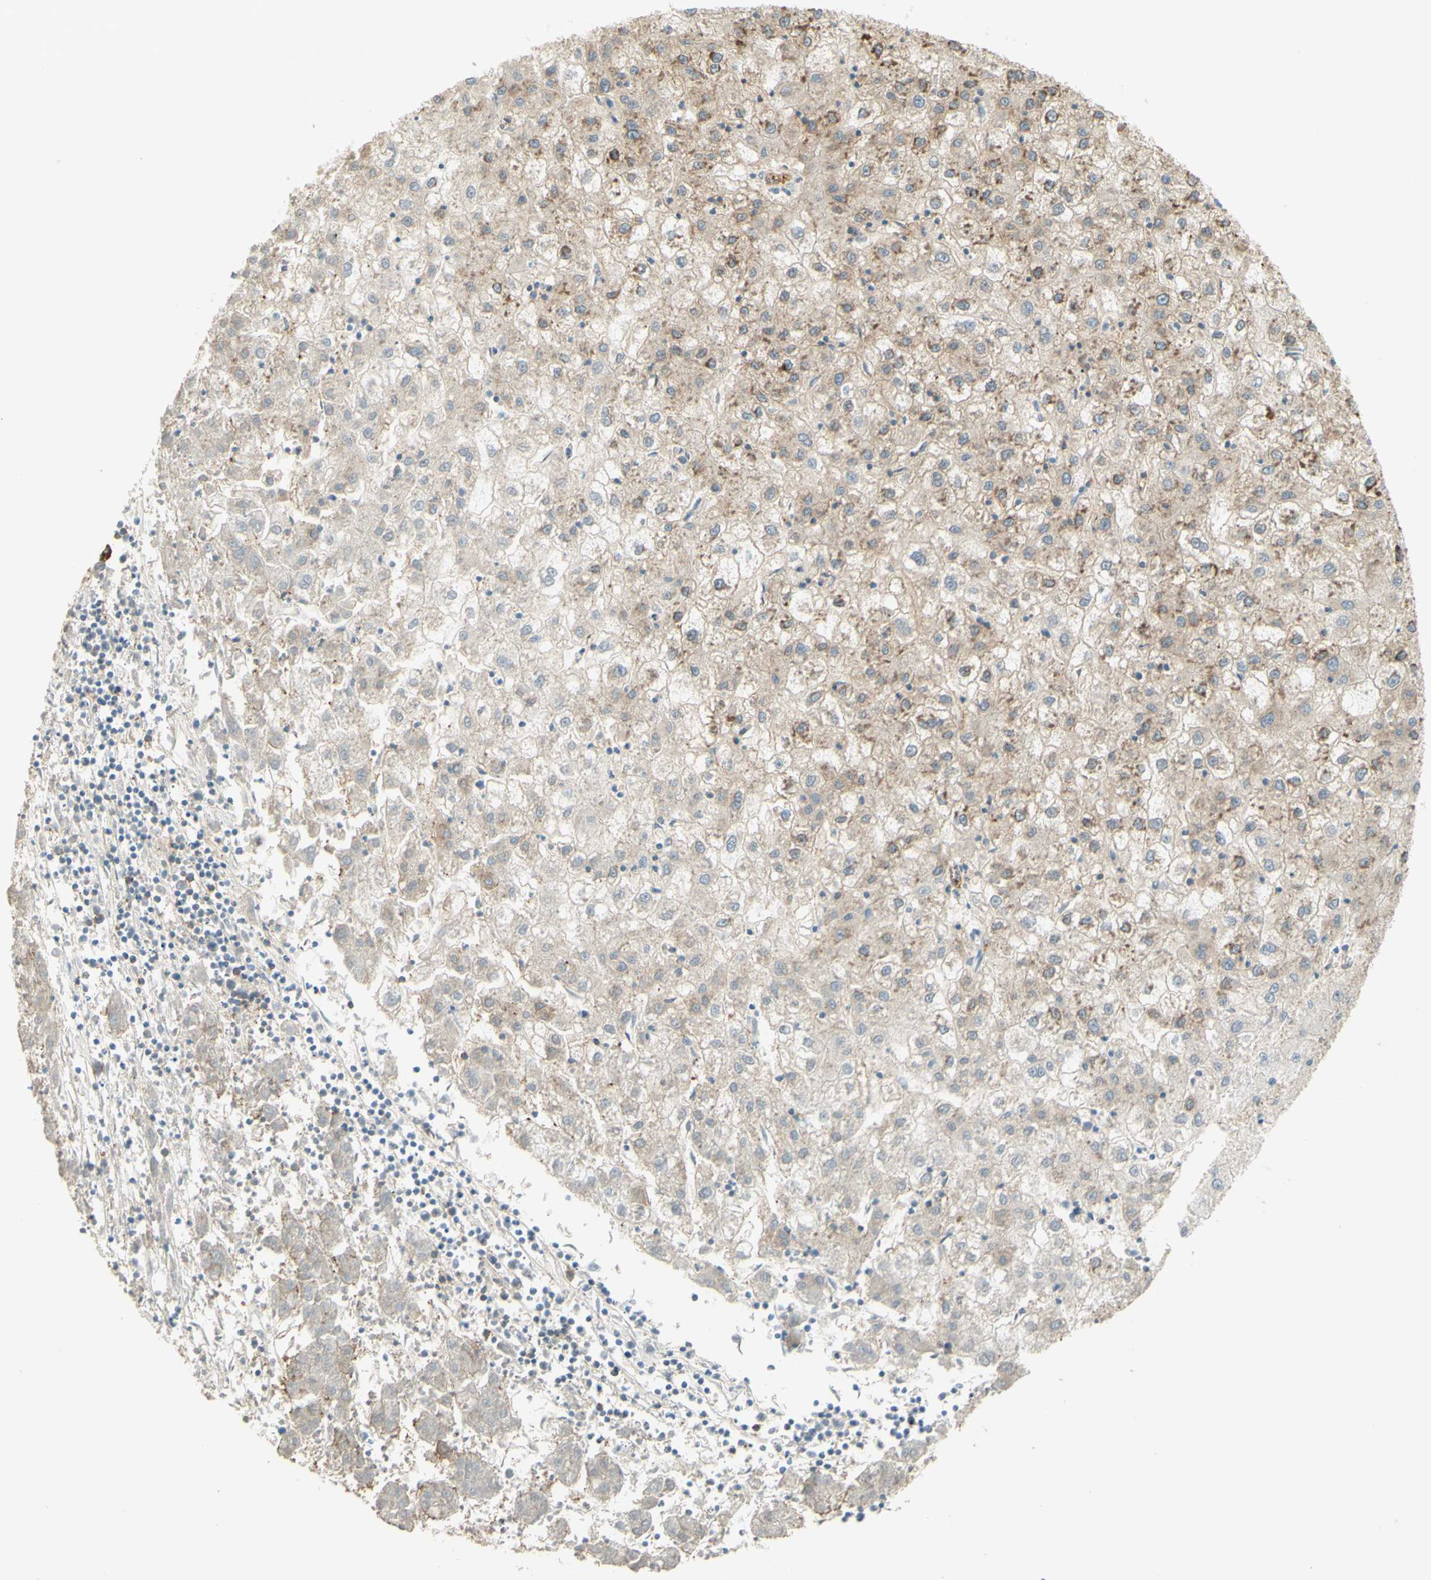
{"staining": {"intensity": "weak", "quantity": "25%-75%", "location": "cytoplasmic/membranous"}, "tissue": "liver cancer", "cell_type": "Tumor cells", "image_type": "cancer", "snomed": [{"axis": "morphology", "description": "Carcinoma, Hepatocellular, NOS"}, {"axis": "topography", "description": "Liver"}], "caption": "Immunohistochemistry (IHC) histopathology image of liver cancer (hepatocellular carcinoma) stained for a protein (brown), which shows low levels of weak cytoplasmic/membranous expression in about 25%-75% of tumor cells.", "gene": "RNF149", "patient": {"sex": "male", "age": 72}}